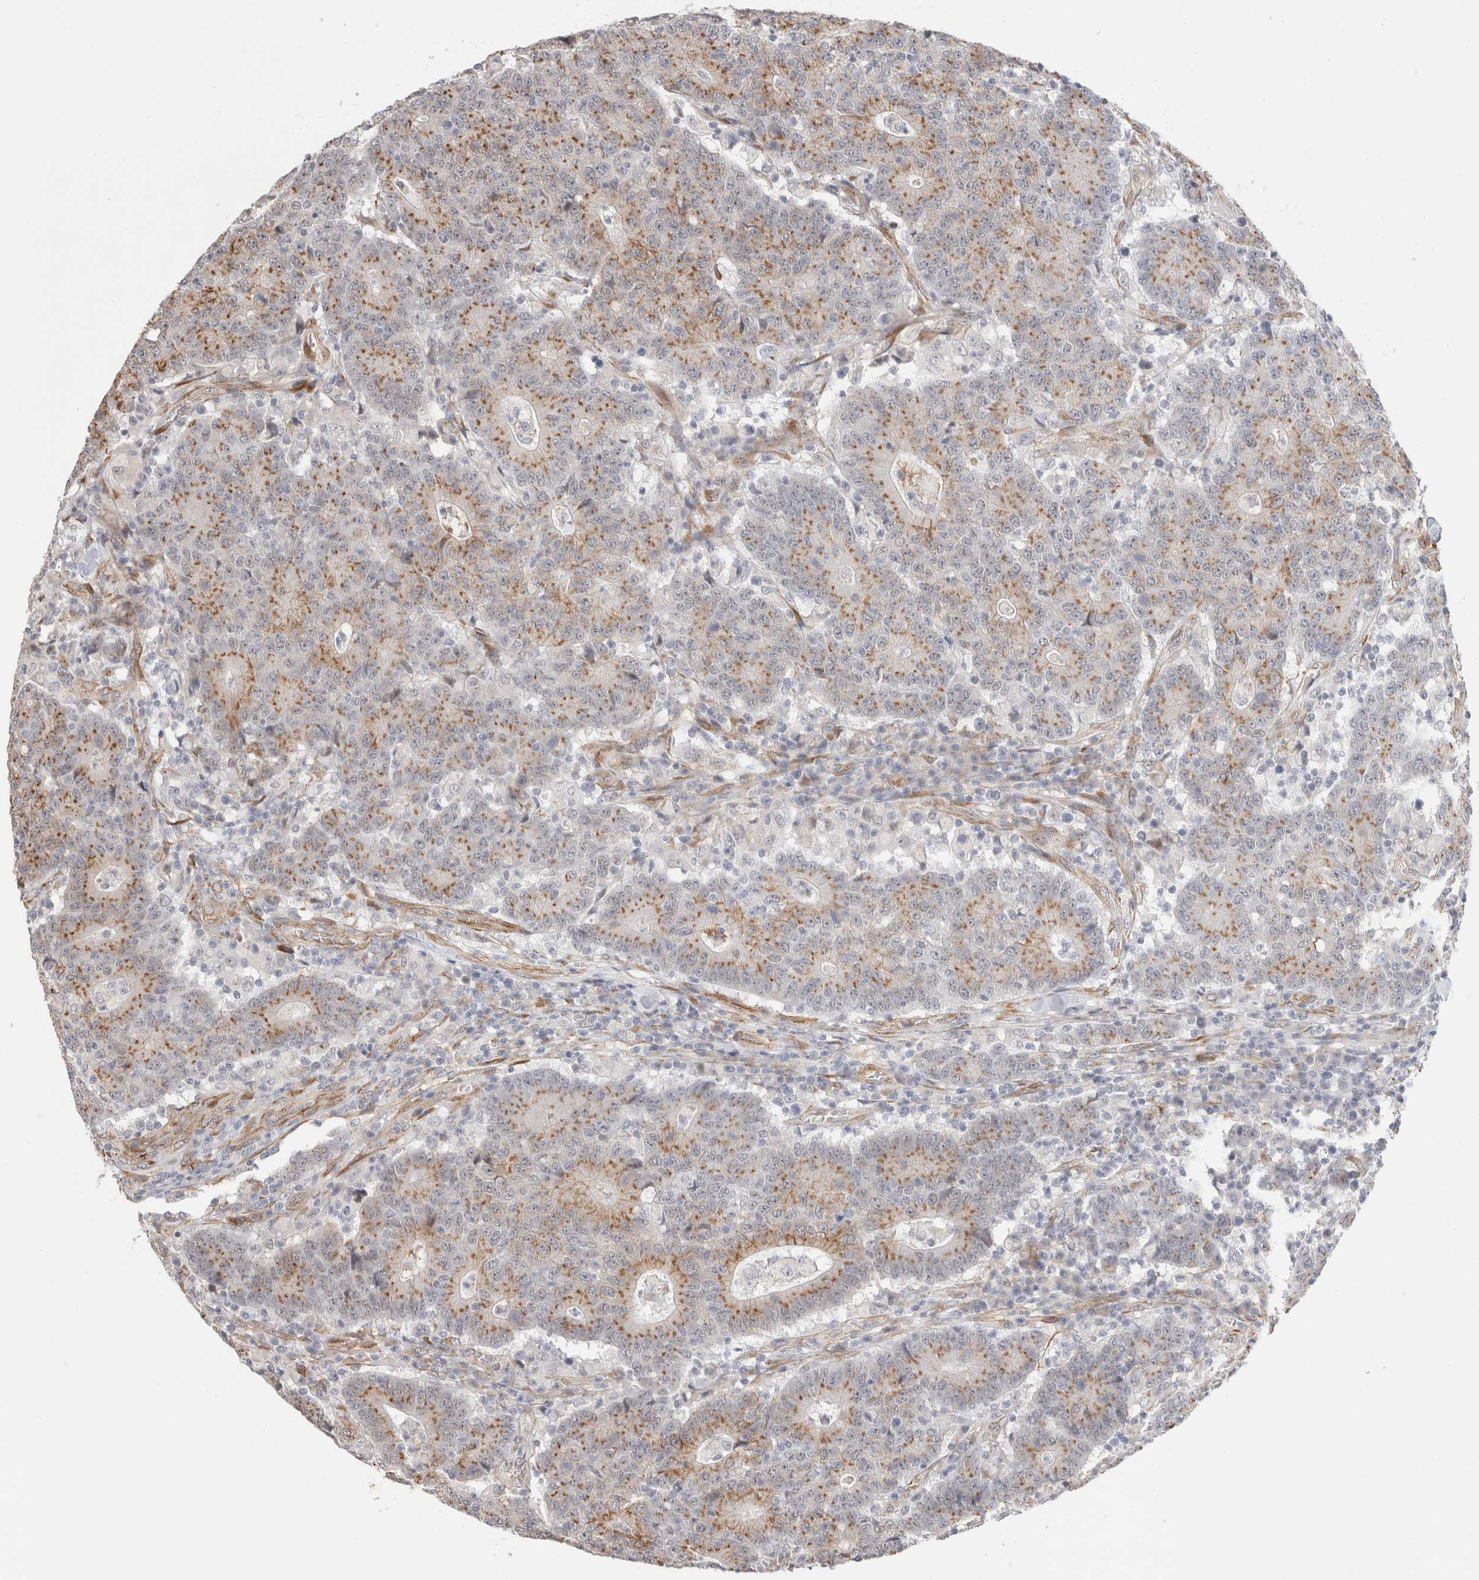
{"staining": {"intensity": "moderate", "quantity": ">75%", "location": "cytoplasmic/membranous"}, "tissue": "colorectal cancer", "cell_type": "Tumor cells", "image_type": "cancer", "snomed": [{"axis": "morphology", "description": "Normal tissue, NOS"}, {"axis": "morphology", "description": "Adenocarcinoma, NOS"}, {"axis": "topography", "description": "Colon"}], "caption": "The immunohistochemical stain labels moderate cytoplasmic/membranous positivity in tumor cells of colorectal cancer (adenocarcinoma) tissue.", "gene": "CAAP1", "patient": {"sex": "female", "age": 75}}